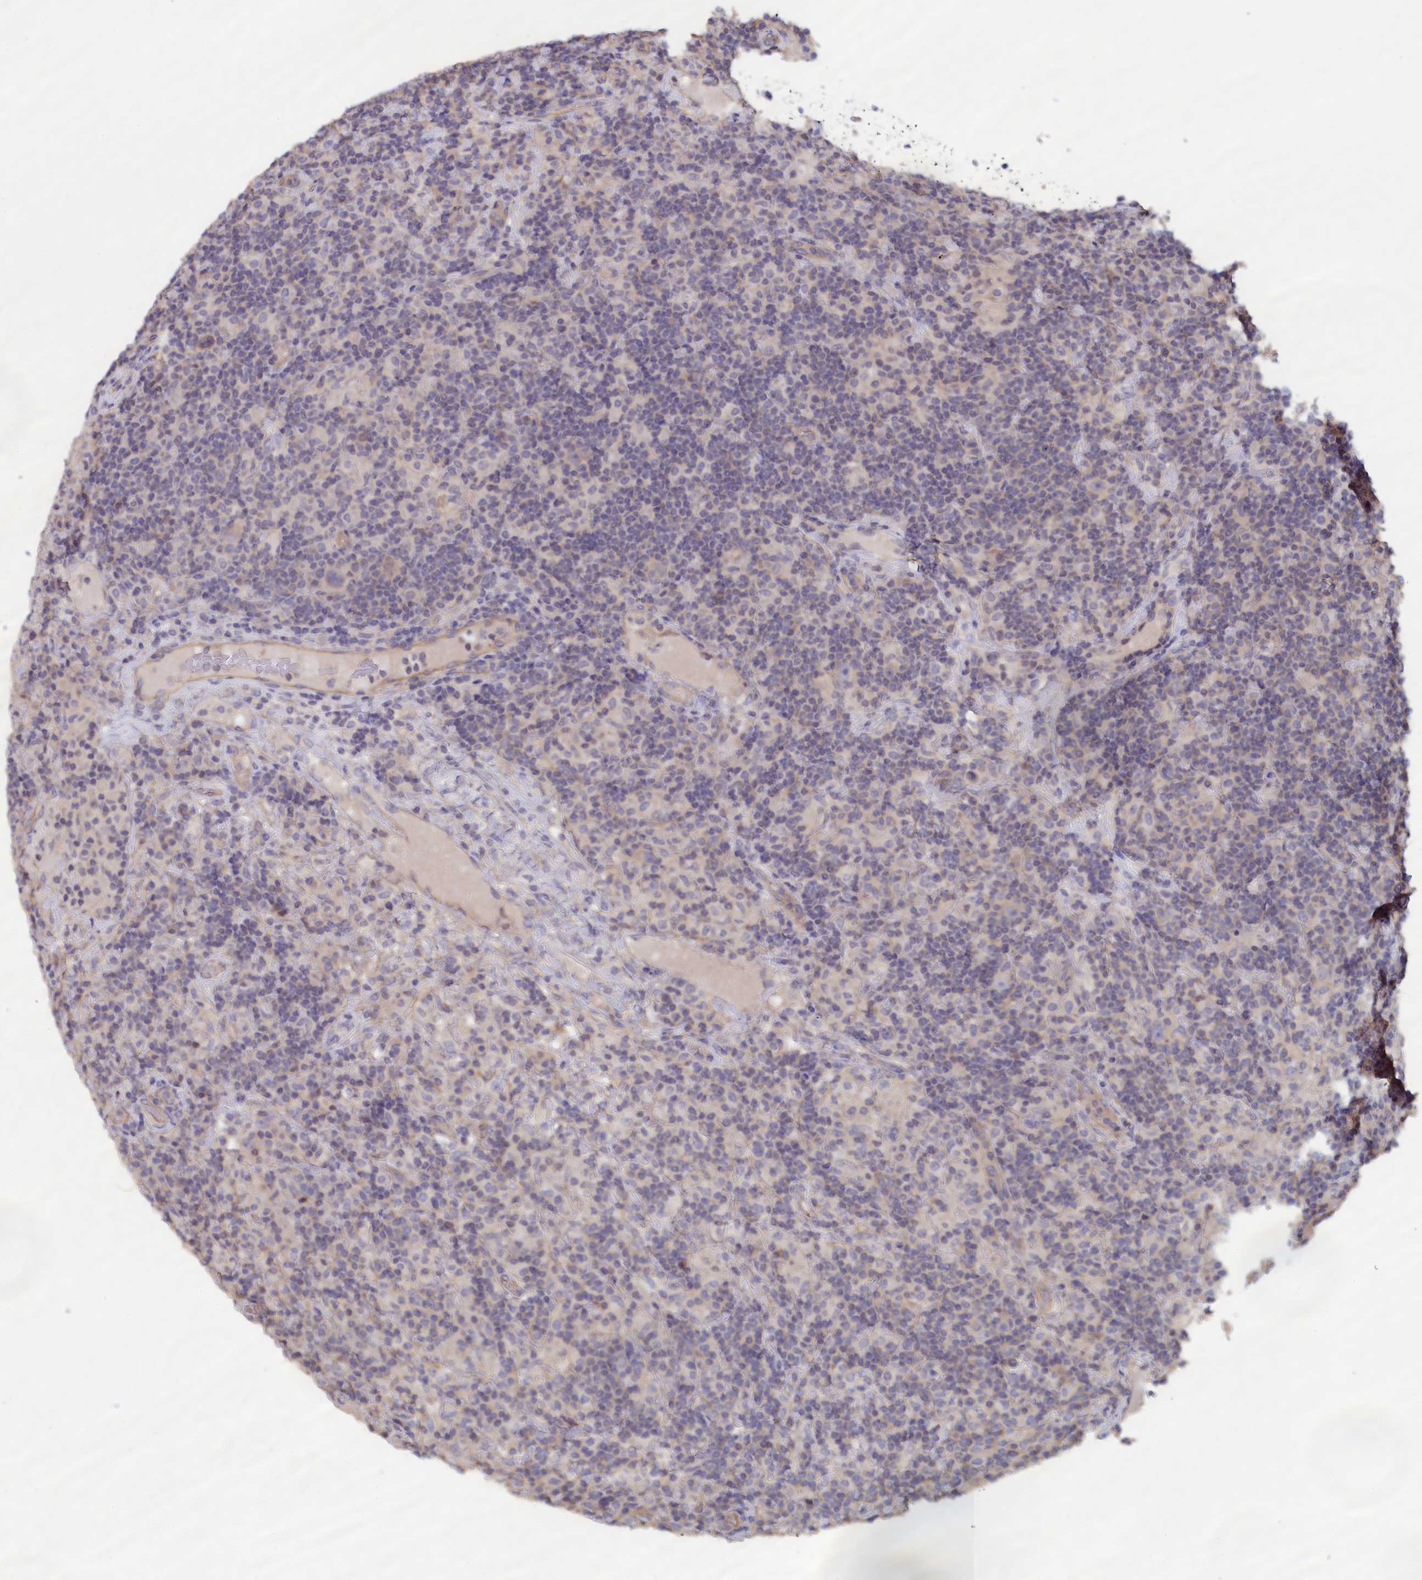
{"staining": {"intensity": "negative", "quantity": "none", "location": "none"}, "tissue": "lymphoma", "cell_type": "Tumor cells", "image_type": "cancer", "snomed": [{"axis": "morphology", "description": "Hodgkin's disease, NOS"}, {"axis": "topography", "description": "Lymph node"}], "caption": "IHC image of human Hodgkin's disease stained for a protein (brown), which demonstrates no positivity in tumor cells. (DAB (3,3'-diaminobenzidine) IHC visualized using brightfield microscopy, high magnification).", "gene": "ANKRD2", "patient": {"sex": "male", "age": 70}}